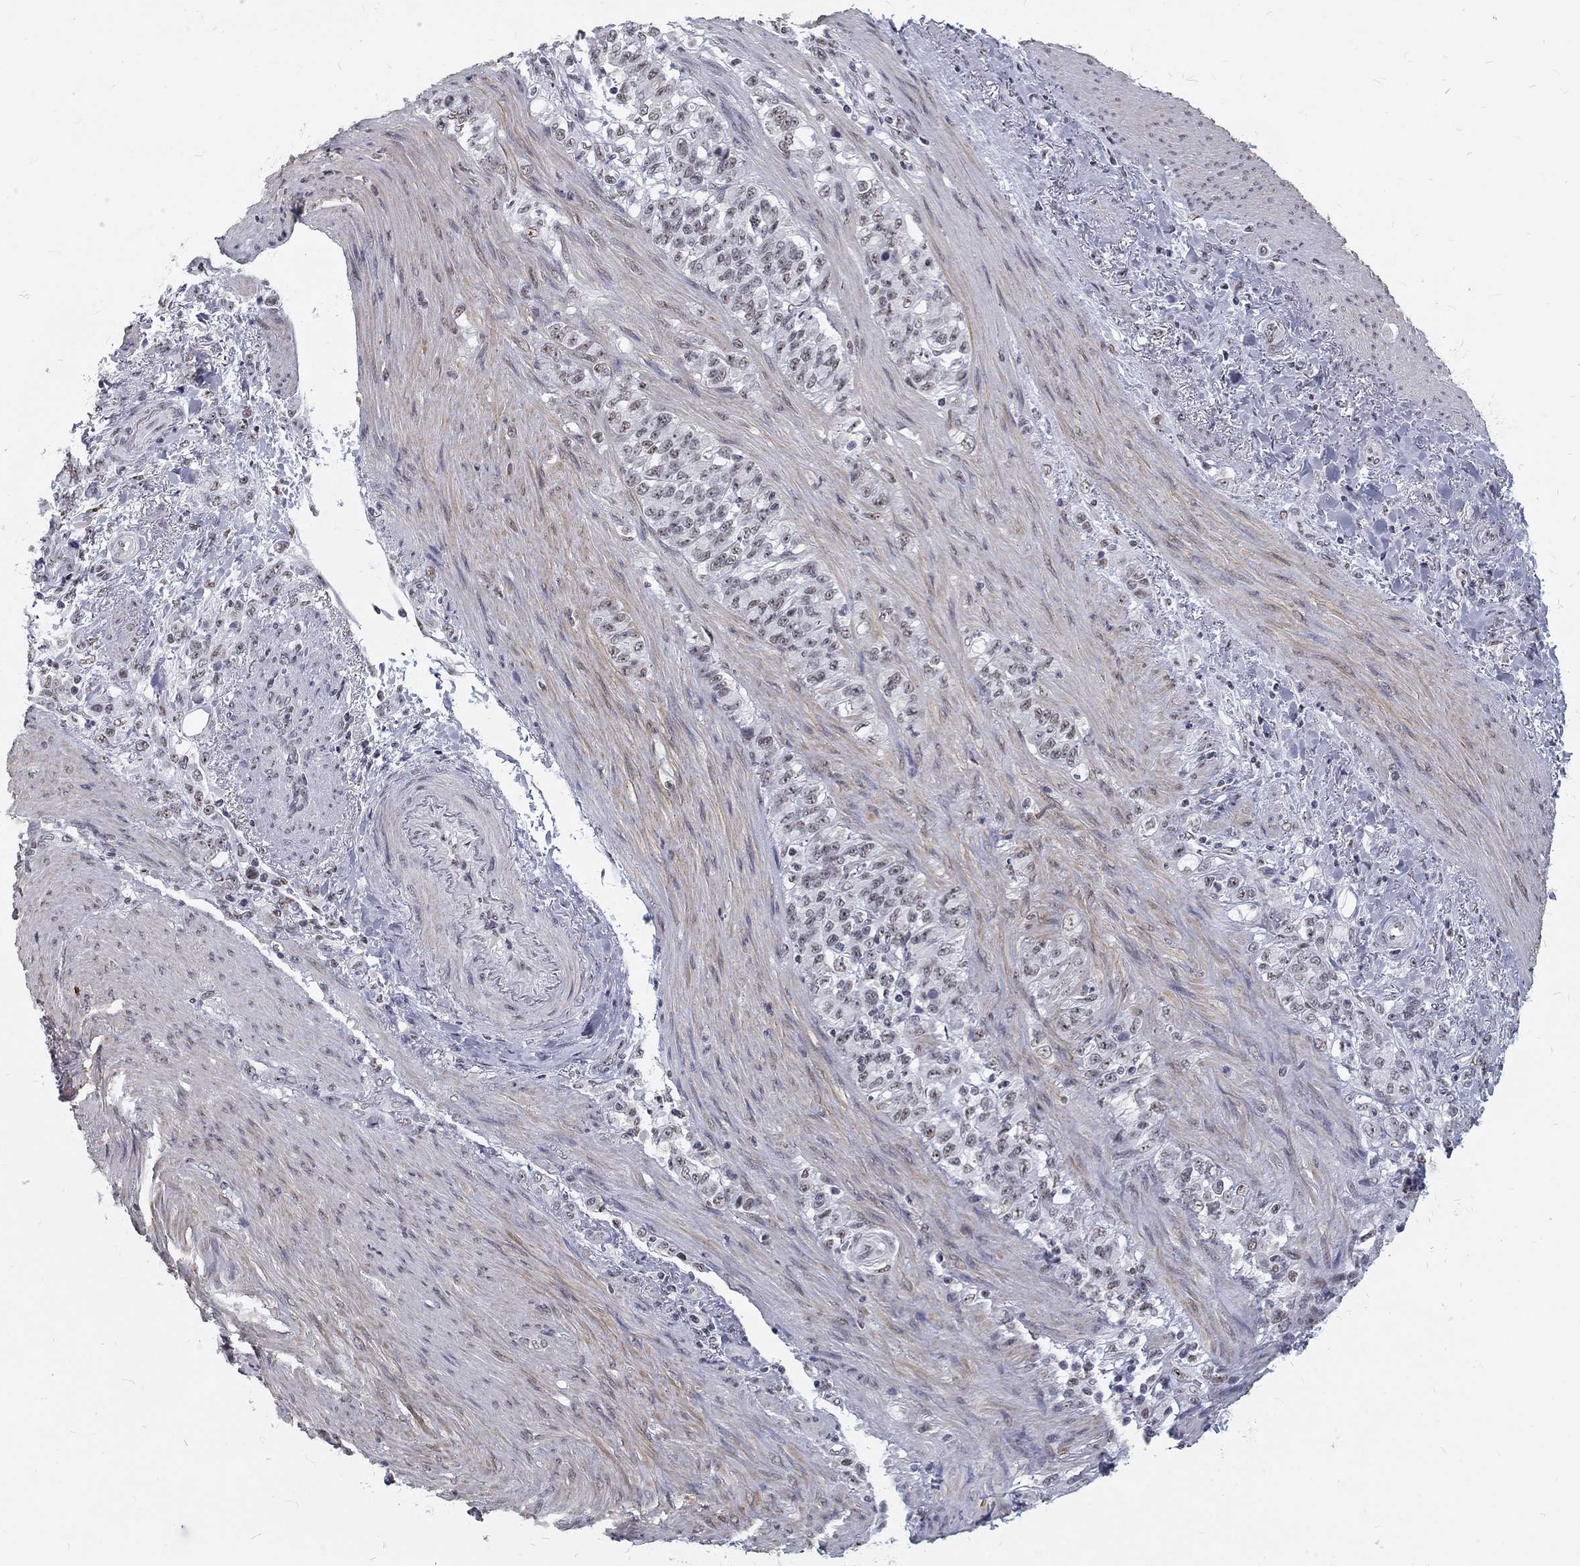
{"staining": {"intensity": "weak", "quantity": "<25%", "location": "nuclear"}, "tissue": "stomach cancer", "cell_type": "Tumor cells", "image_type": "cancer", "snomed": [{"axis": "morphology", "description": "Normal tissue, NOS"}, {"axis": "morphology", "description": "Adenocarcinoma, NOS"}, {"axis": "topography", "description": "Stomach"}], "caption": "The histopathology image shows no significant staining in tumor cells of stomach cancer (adenocarcinoma). (Immunohistochemistry, brightfield microscopy, high magnification).", "gene": "SNORC", "patient": {"sex": "female", "age": 79}}